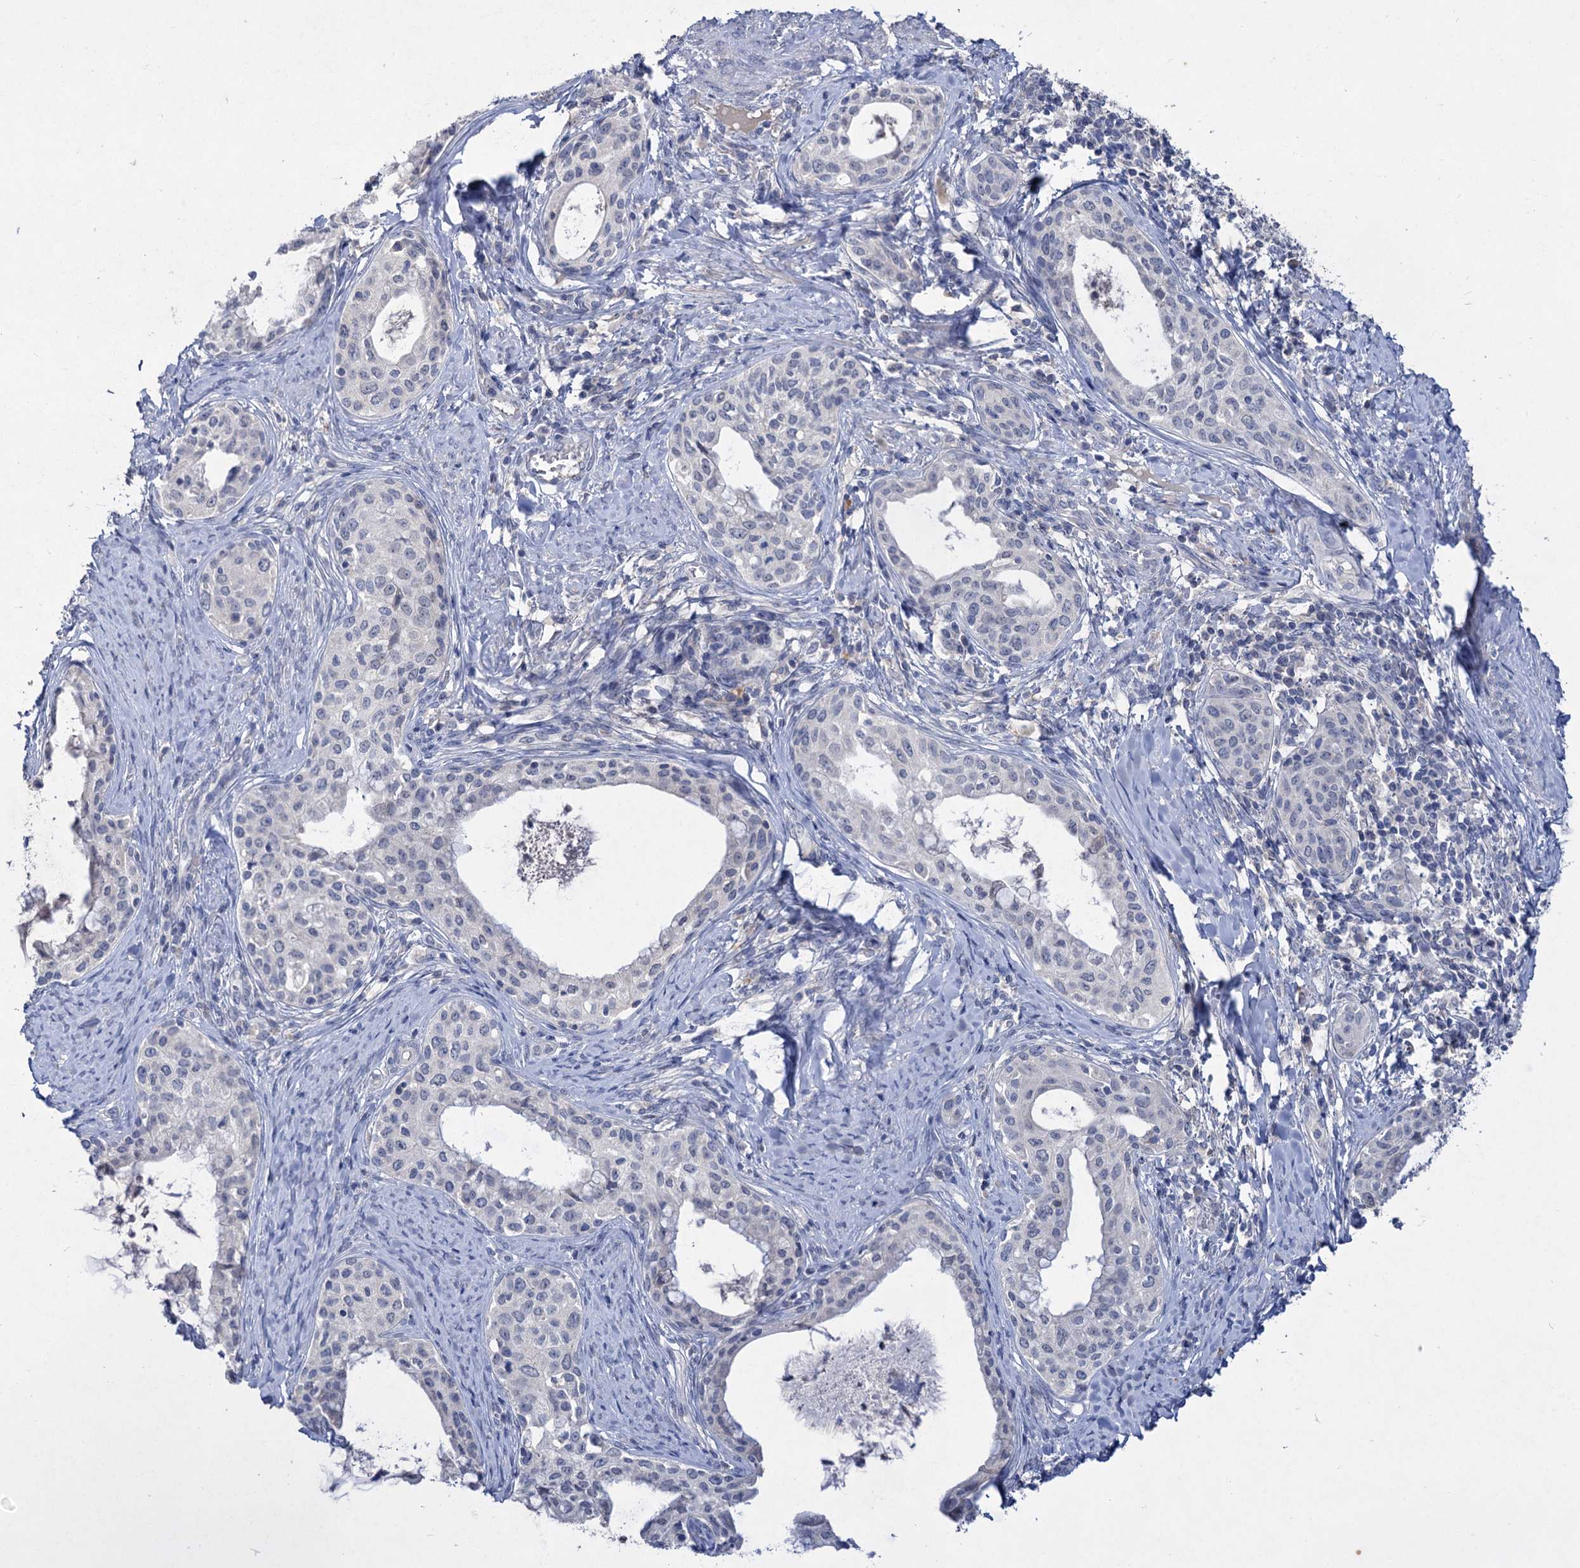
{"staining": {"intensity": "negative", "quantity": "none", "location": "none"}, "tissue": "cervical cancer", "cell_type": "Tumor cells", "image_type": "cancer", "snomed": [{"axis": "morphology", "description": "Squamous cell carcinoma, NOS"}, {"axis": "morphology", "description": "Adenocarcinoma, NOS"}, {"axis": "topography", "description": "Cervix"}], "caption": "This is a histopathology image of immunohistochemistry staining of squamous cell carcinoma (cervical), which shows no positivity in tumor cells.", "gene": "ATP4A", "patient": {"sex": "female", "age": 52}}